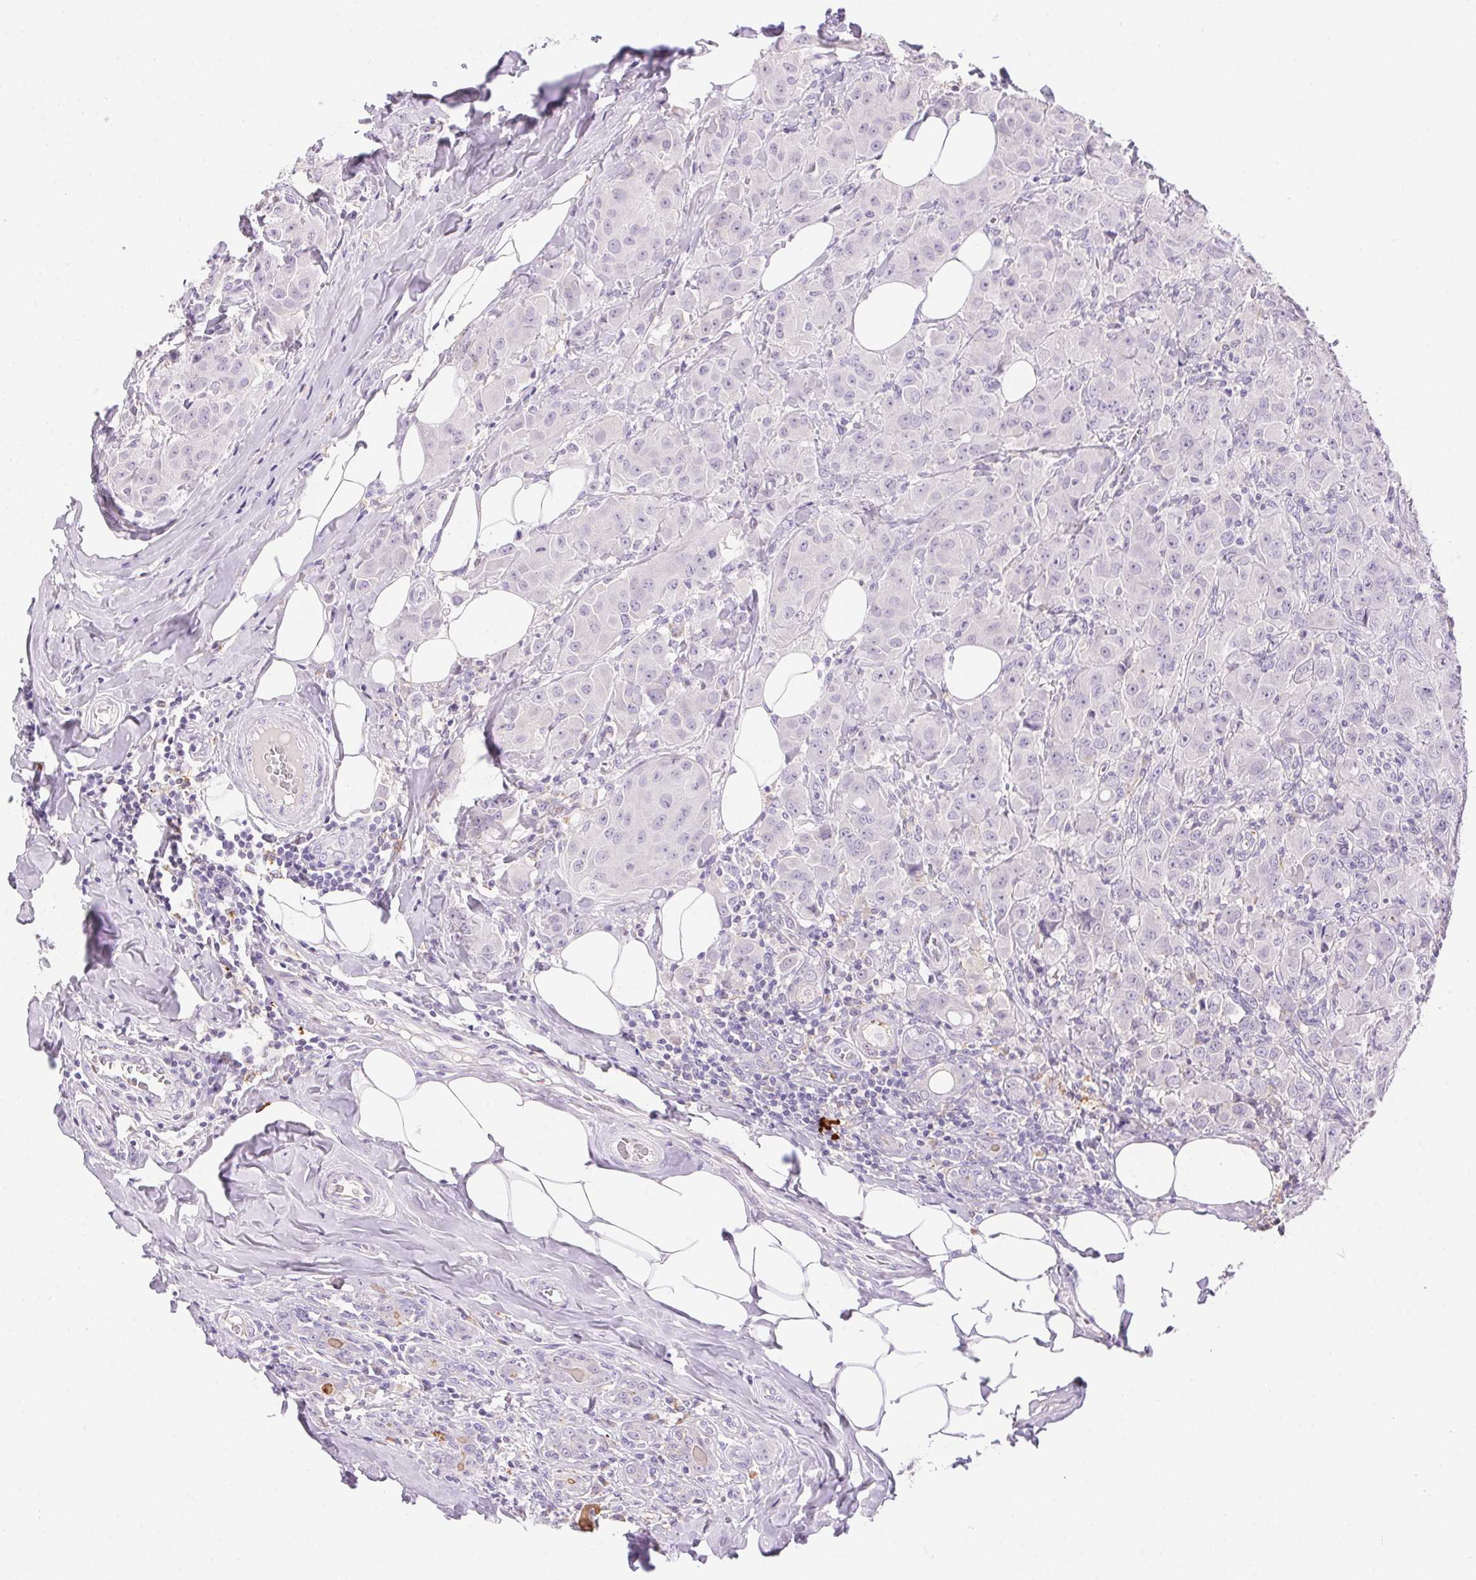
{"staining": {"intensity": "negative", "quantity": "none", "location": "none"}, "tissue": "breast cancer", "cell_type": "Tumor cells", "image_type": "cancer", "snomed": [{"axis": "morphology", "description": "Normal tissue, NOS"}, {"axis": "morphology", "description": "Duct carcinoma"}, {"axis": "topography", "description": "Breast"}], "caption": "Immunohistochemistry (IHC) of breast cancer (intraductal carcinoma) shows no staining in tumor cells. (Brightfield microscopy of DAB (3,3'-diaminobenzidine) immunohistochemistry at high magnification).", "gene": "PNLIPRP3", "patient": {"sex": "female", "age": 43}}